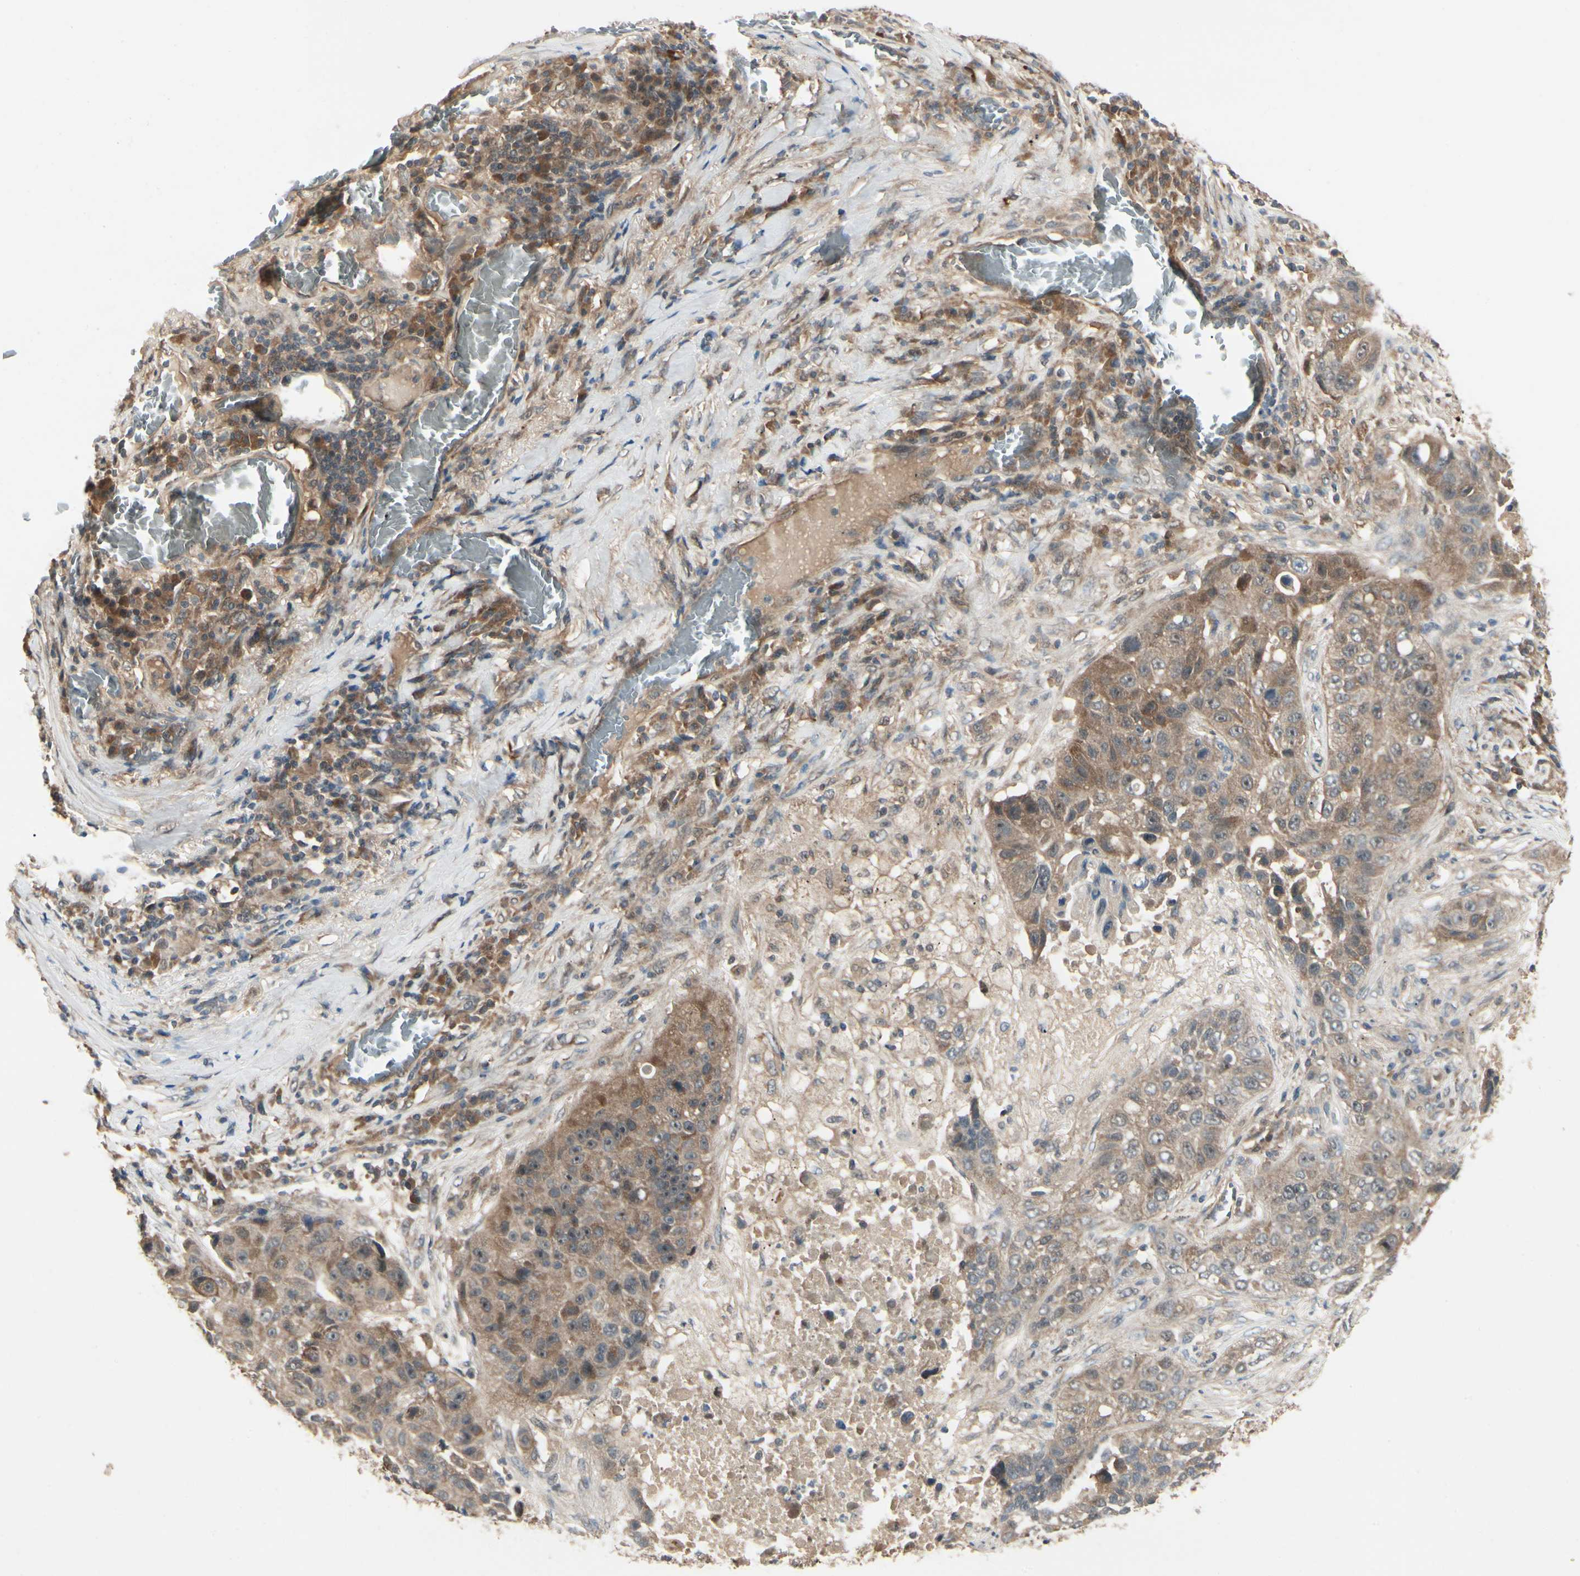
{"staining": {"intensity": "moderate", "quantity": ">75%", "location": "cytoplasmic/membranous"}, "tissue": "lung cancer", "cell_type": "Tumor cells", "image_type": "cancer", "snomed": [{"axis": "morphology", "description": "Squamous cell carcinoma, NOS"}, {"axis": "topography", "description": "Lung"}], "caption": "Squamous cell carcinoma (lung) tissue demonstrates moderate cytoplasmic/membranous expression in approximately >75% of tumor cells", "gene": "RNF14", "patient": {"sex": "male", "age": 57}}